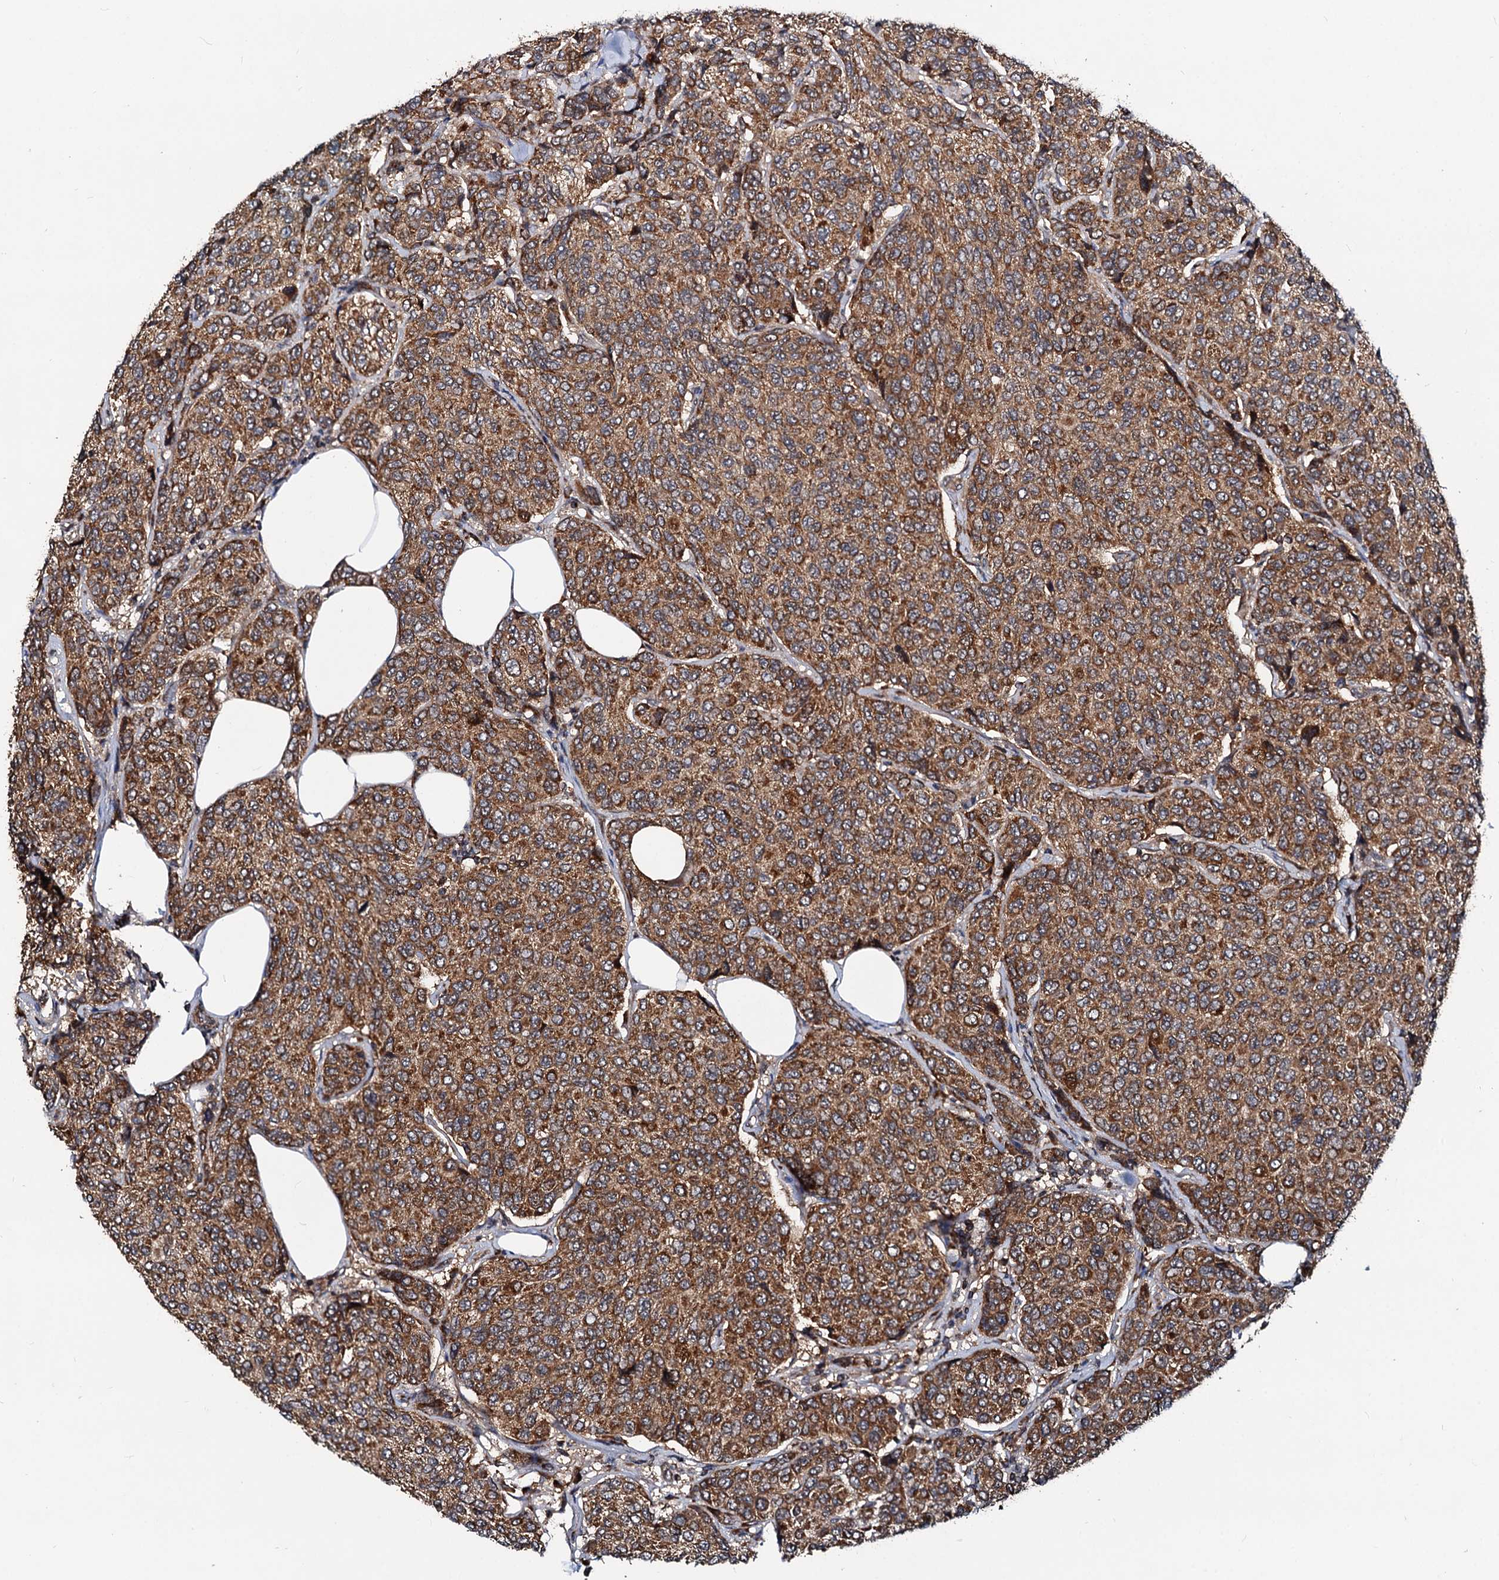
{"staining": {"intensity": "strong", "quantity": ">75%", "location": "cytoplasmic/membranous"}, "tissue": "breast cancer", "cell_type": "Tumor cells", "image_type": "cancer", "snomed": [{"axis": "morphology", "description": "Duct carcinoma"}, {"axis": "topography", "description": "Breast"}], "caption": "This is an image of IHC staining of invasive ductal carcinoma (breast), which shows strong staining in the cytoplasmic/membranous of tumor cells.", "gene": "CEP76", "patient": {"sex": "female", "age": 55}}